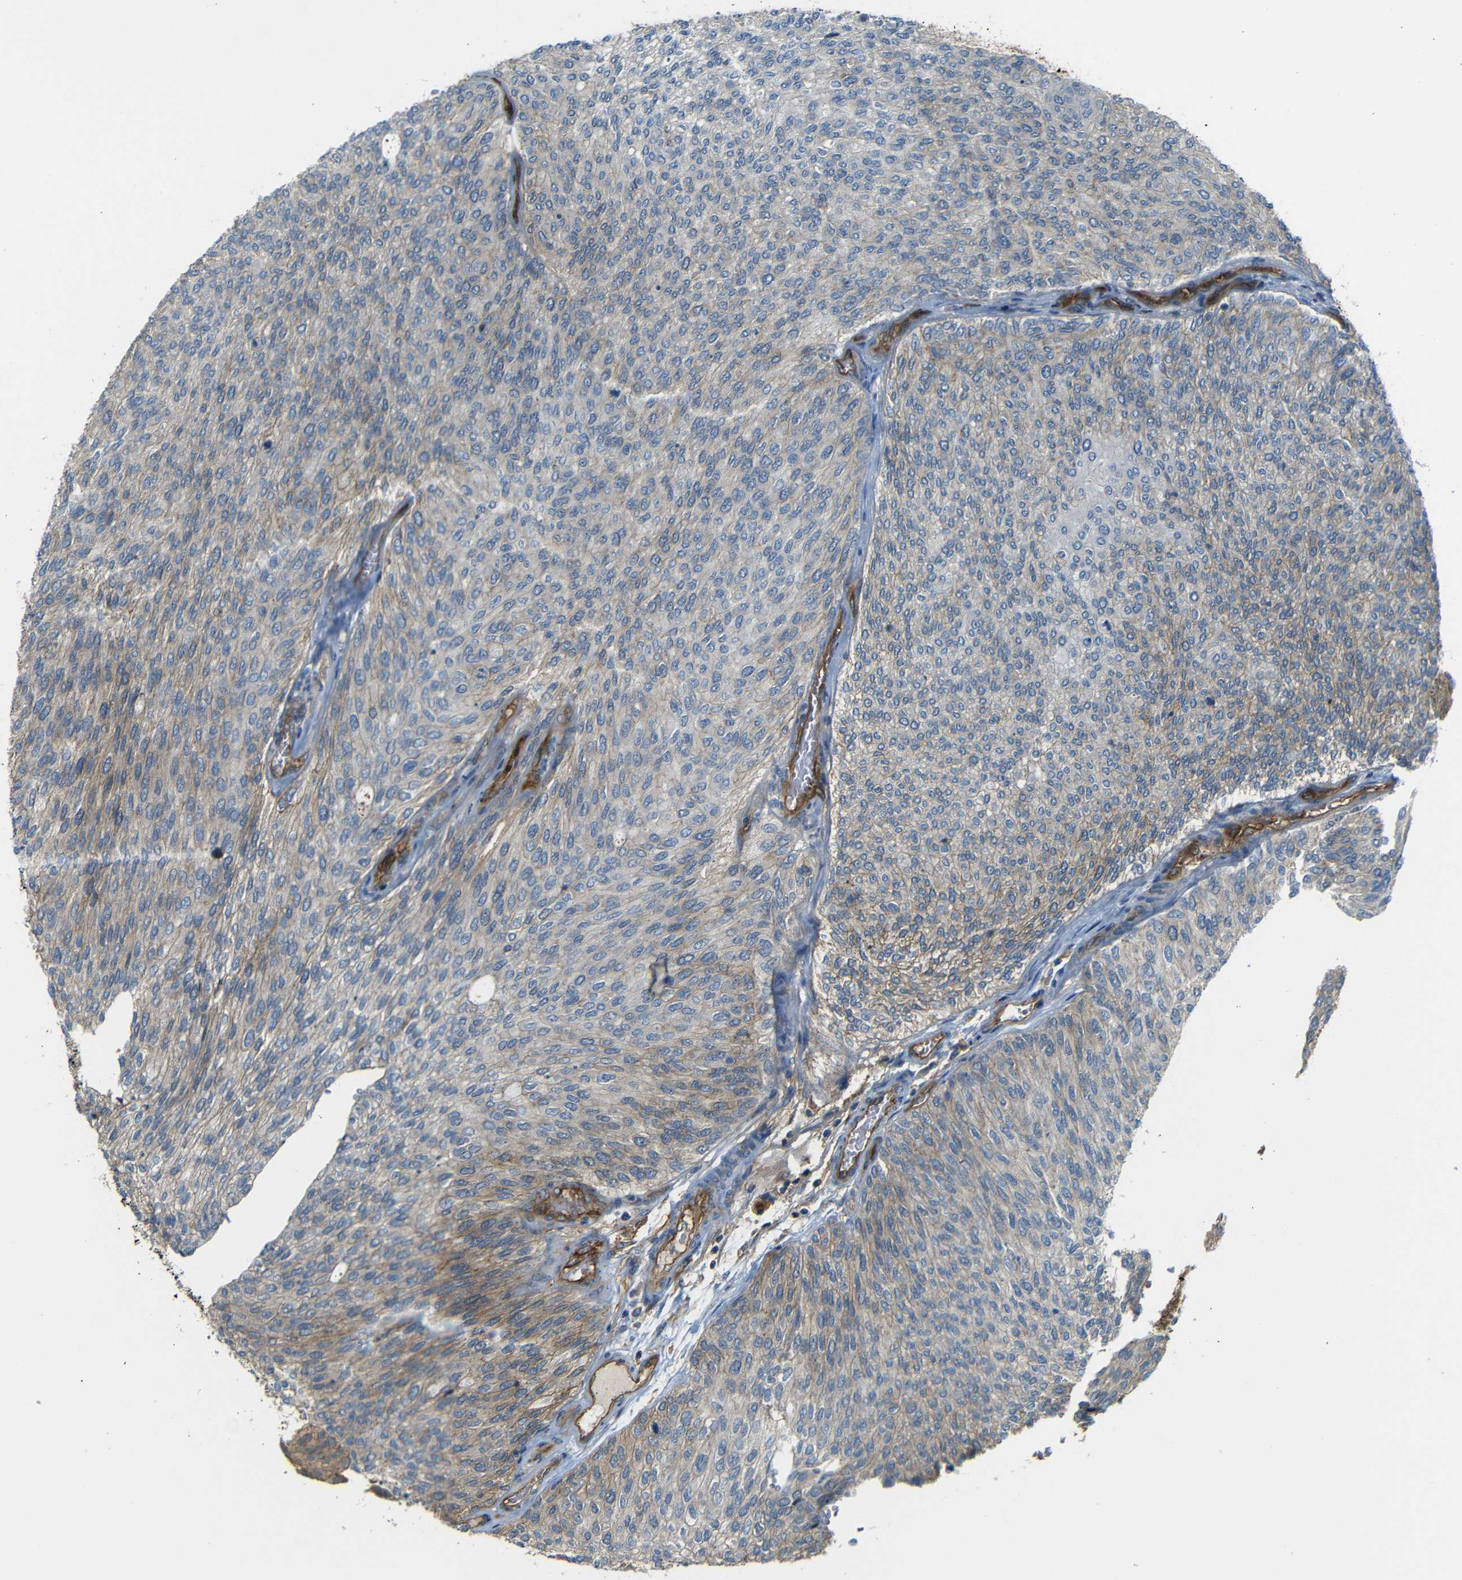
{"staining": {"intensity": "weak", "quantity": "25%-75%", "location": "cytoplasmic/membranous"}, "tissue": "urothelial cancer", "cell_type": "Tumor cells", "image_type": "cancer", "snomed": [{"axis": "morphology", "description": "Urothelial carcinoma, Low grade"}, {"axis": "topography", "description": "Urinary bladder"}], "caption": "A brown stain highlights weak cytoplasmic/membranous staining of a protein in human low-grade urothelial carcinoma tumor cells. The protein is shown in brown color, while the nuclei are stained blue.", "gene": "RELL1", "patient": {"sex": "female", "age": 79}}